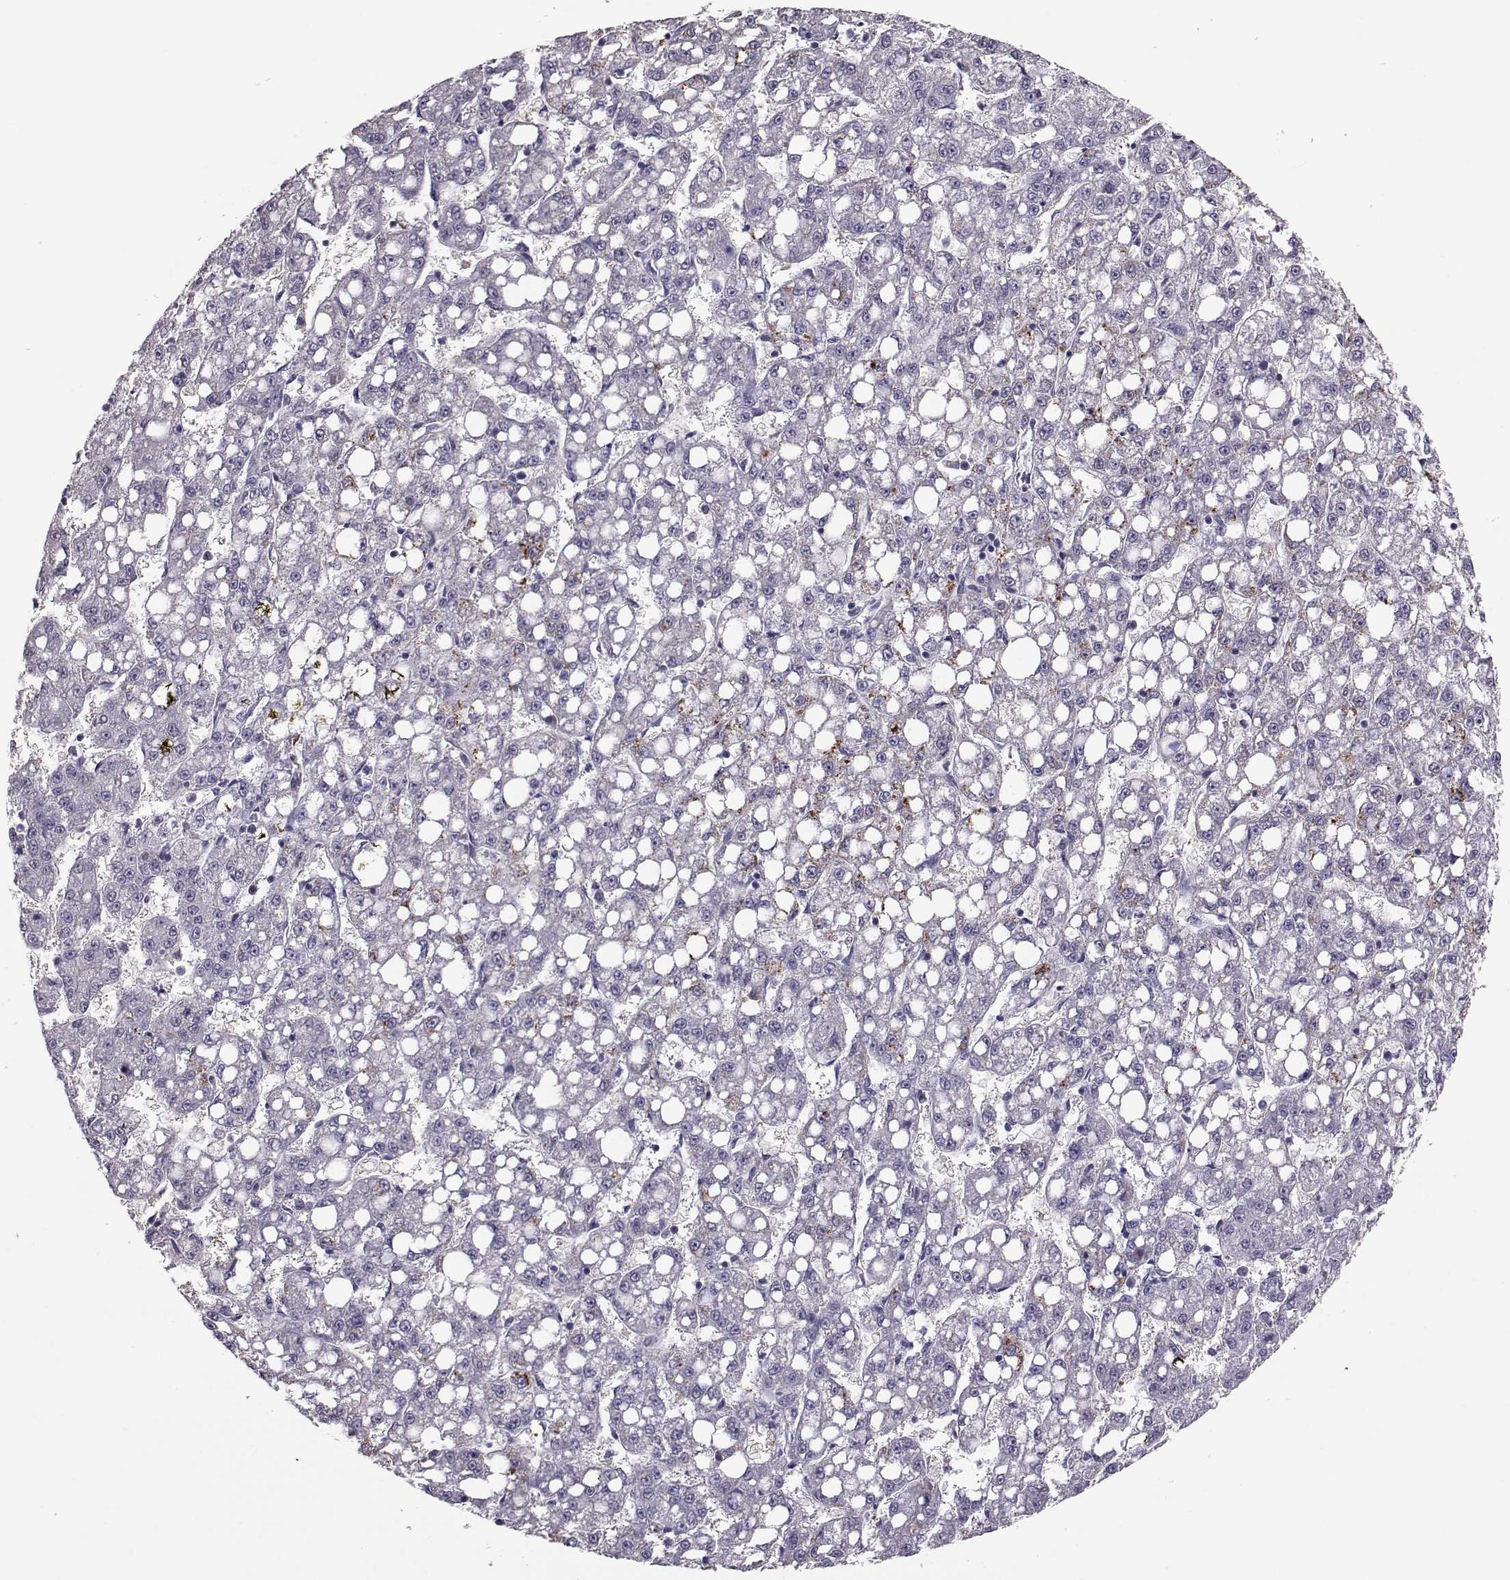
{"staining": {"intensity": "negative", "quantity": "none", "location": "none"}, "tissue": "liver cancer", "cell_type": "Tumor cells", "image_type": "cancer", "snomed": [{"axis": "morphology", "description": "Carcinoma, Hepatocellular, NOS"}, {"axis": "topography", "description": "Liver"}], "caption": "Immunohistochemistry photomicrograph of neoplastic tissue: human liver cancer (hepatocellular carcinoma) stained with DAB (3,3'-diaminobenzidine) reveals no significant protein staining in tumor cells.", "gene": "ADGRG5", "patient": {"sex": "female", "age": 65}}